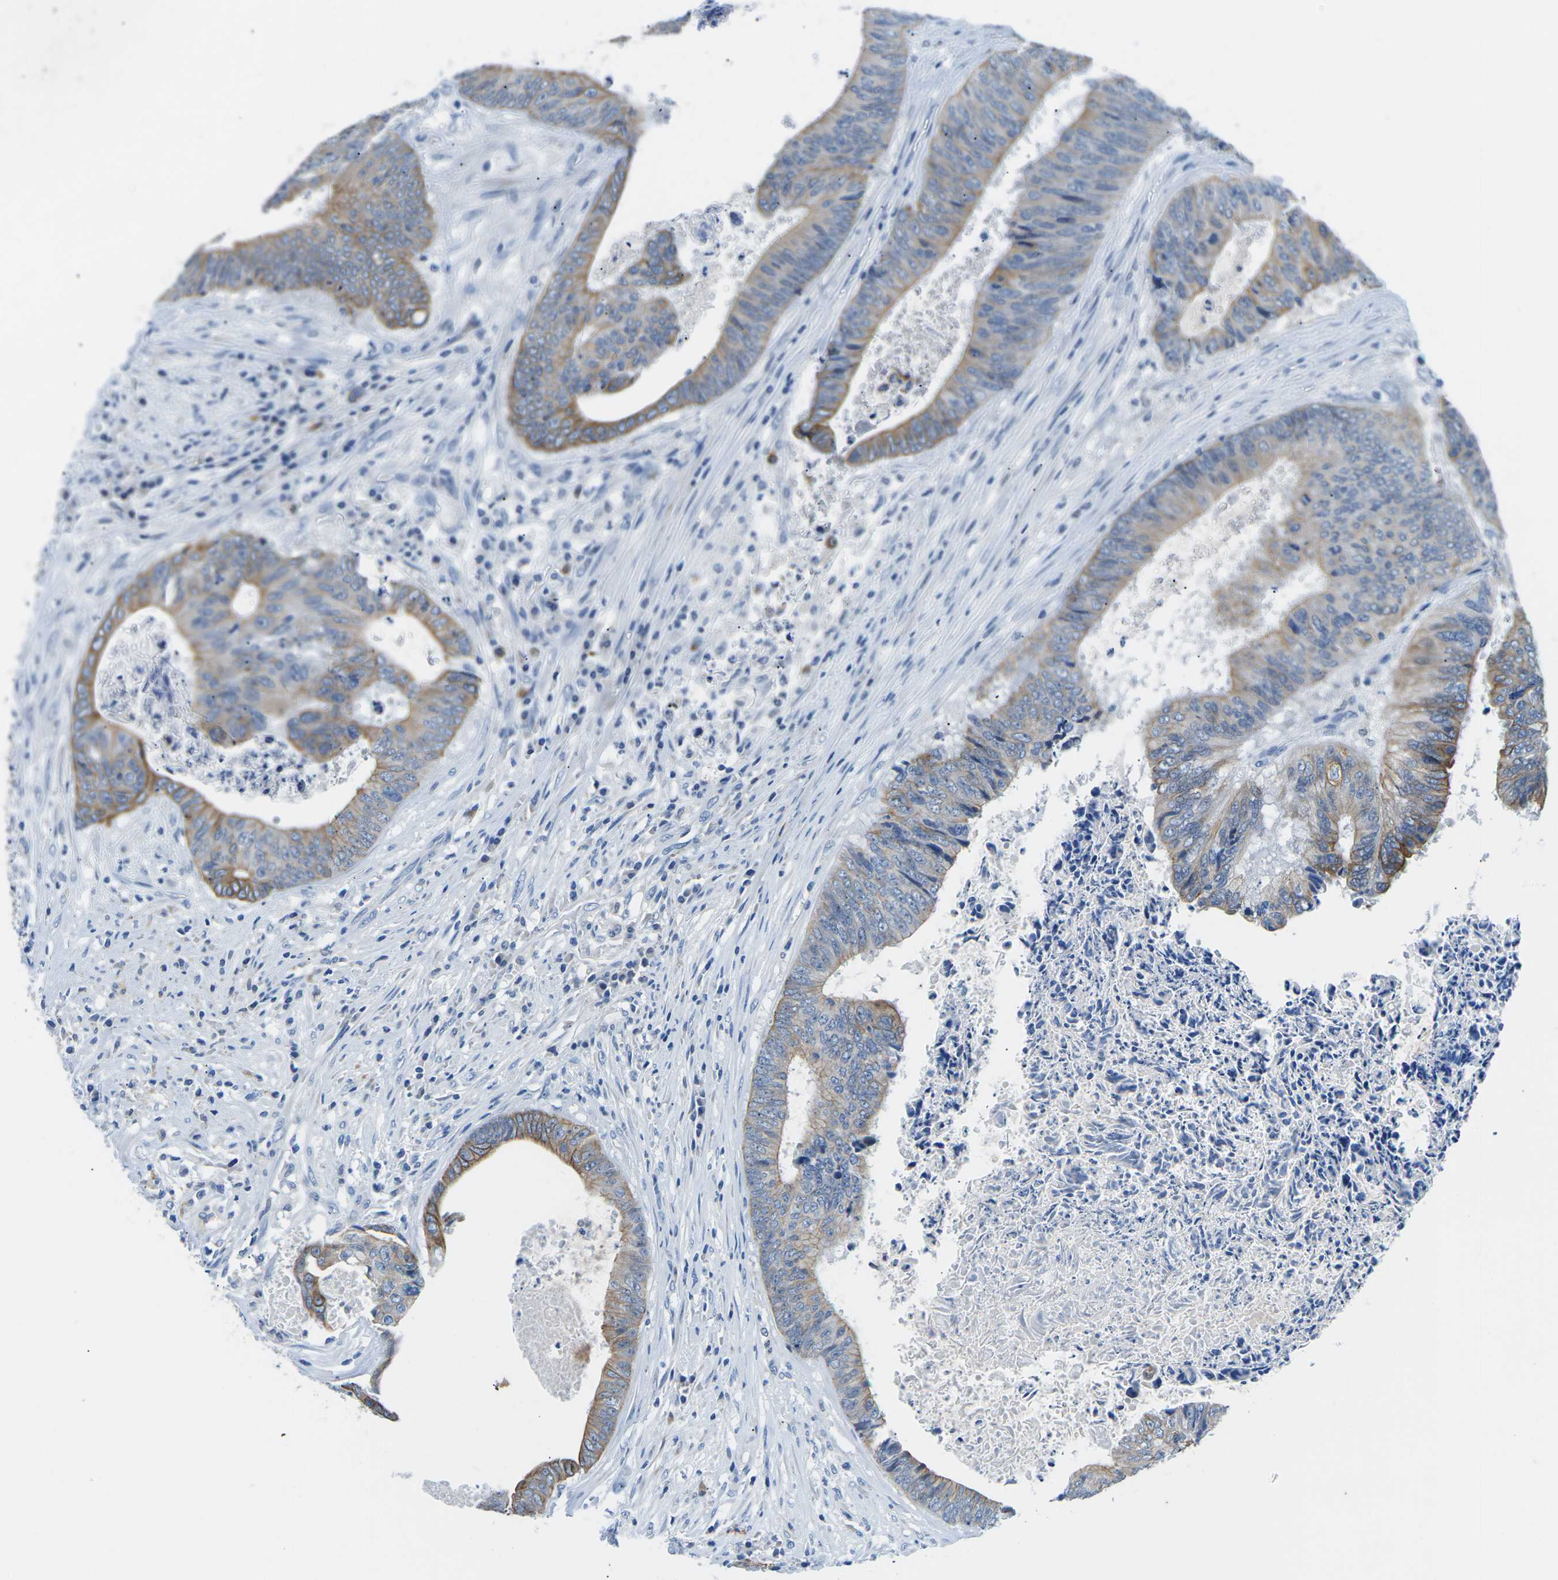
{"staining": {"intensity": "moderate", "quantity": "25%-75%", "location": "cytoplasmic/membranous"}, "tissue": "colorectal cancer", "cell_type": "Tumor cells", "image_type": "cancer", "snomed": [{"axis": "morphology", "description": "Adenocarcinoma, NOS"}, {"axis": "topography", "description": "Rectum"}], "caption": "Tumor cells show medium levels of moderate cytoplasmic/membranous staining in approximately 25%-75% of cells in colorectal cancer.", "gene": "TM6SF1", "patient": {"sex": "male", "age": 72}}